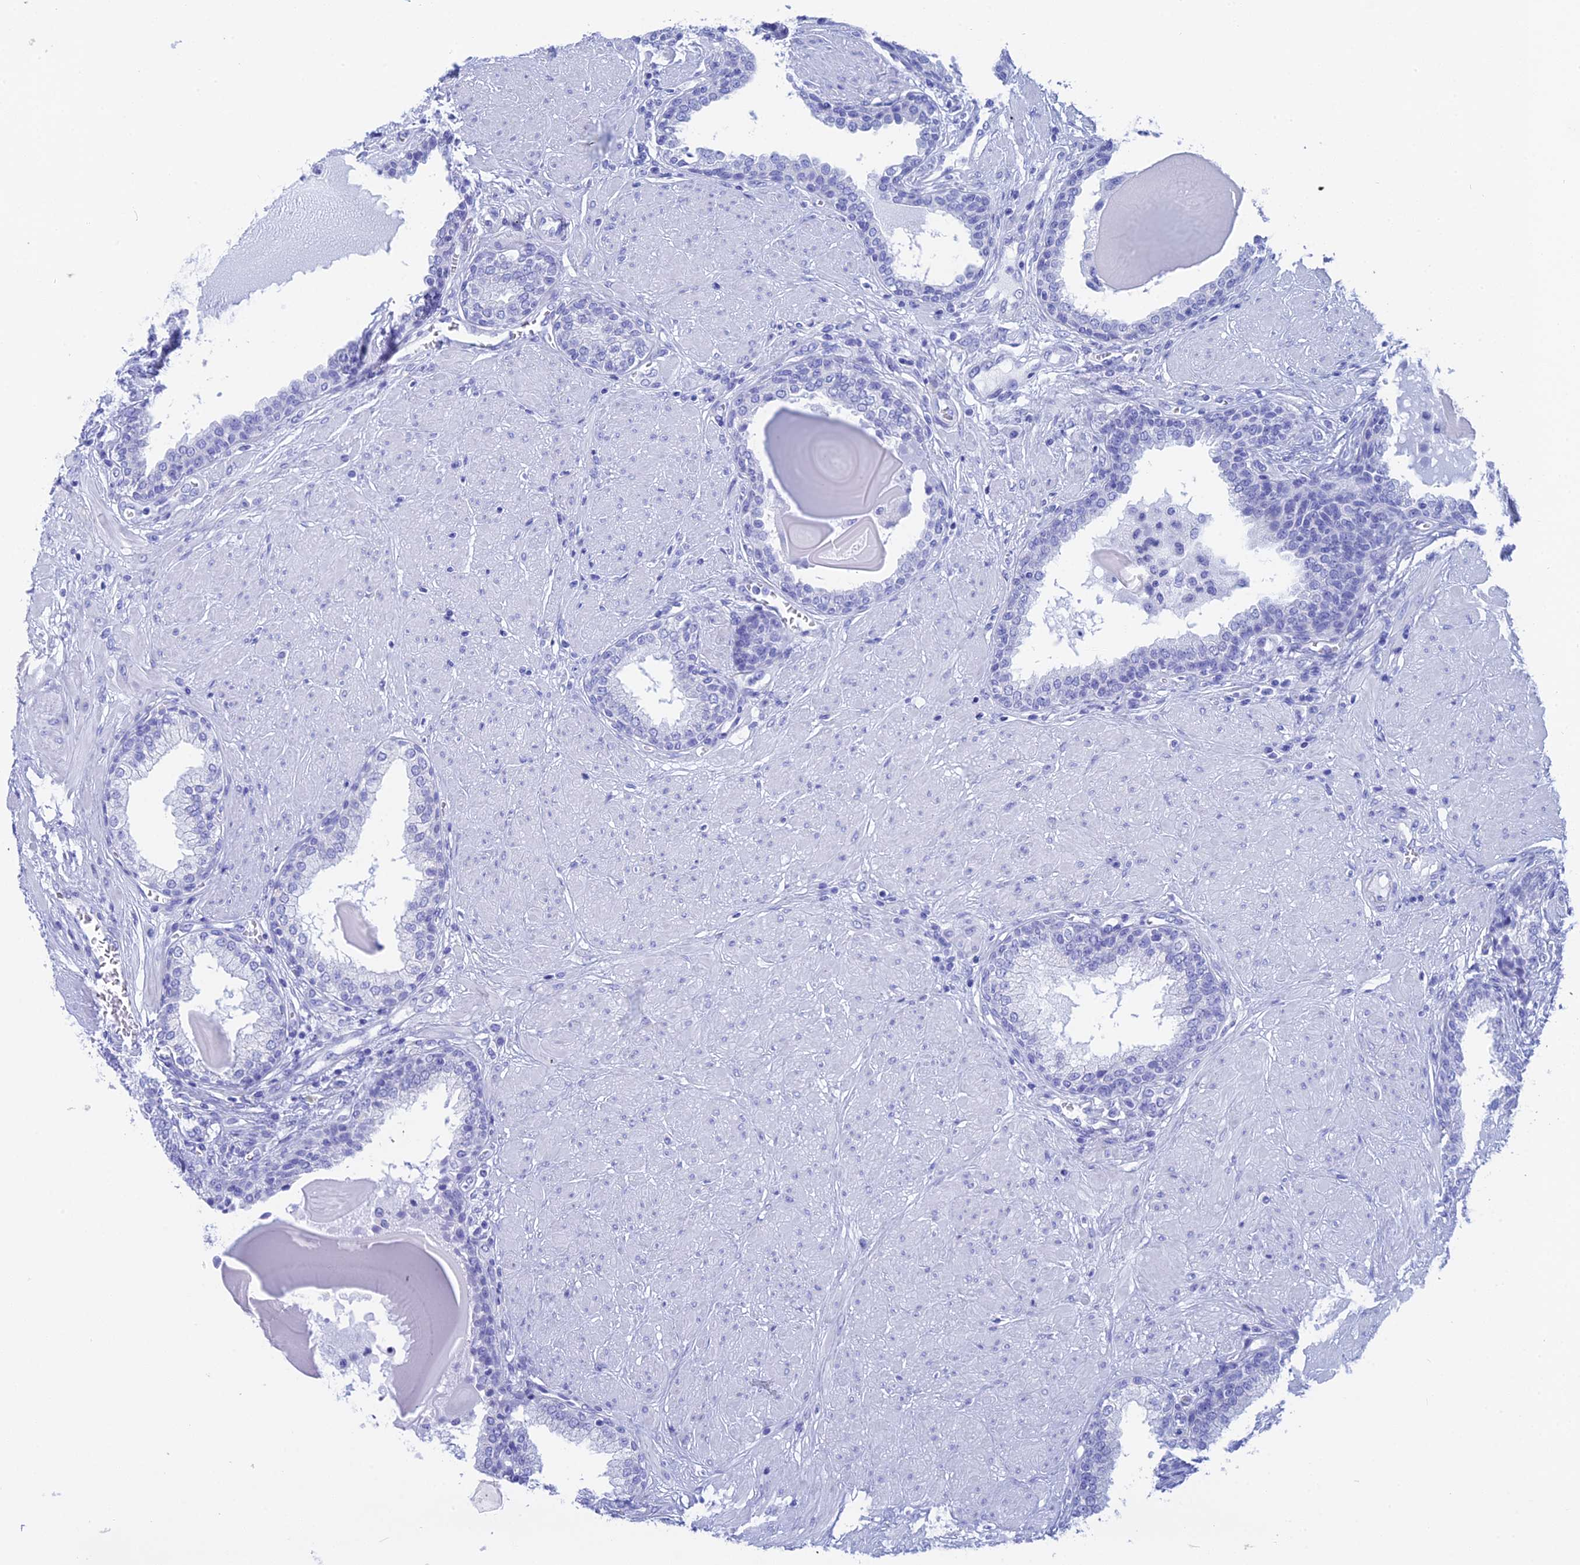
{"staining": {"intensity": "negative", "quantity": "none", "location": "none"}, "tissue": "prostate", "cell_type": "Glandular cells", "image_type": "normal", "snomed": [{"axis": "morphology", "description": "Normal tissue, NOS"}, {"axis": "topography", "description": "Prostate"}], "caption": "The immunohistochemistry photomicrograph has no significant positivity in glandular cells of prostate.", "gene": "TEX101", "patient": {"sex": "male", "age": 51}}